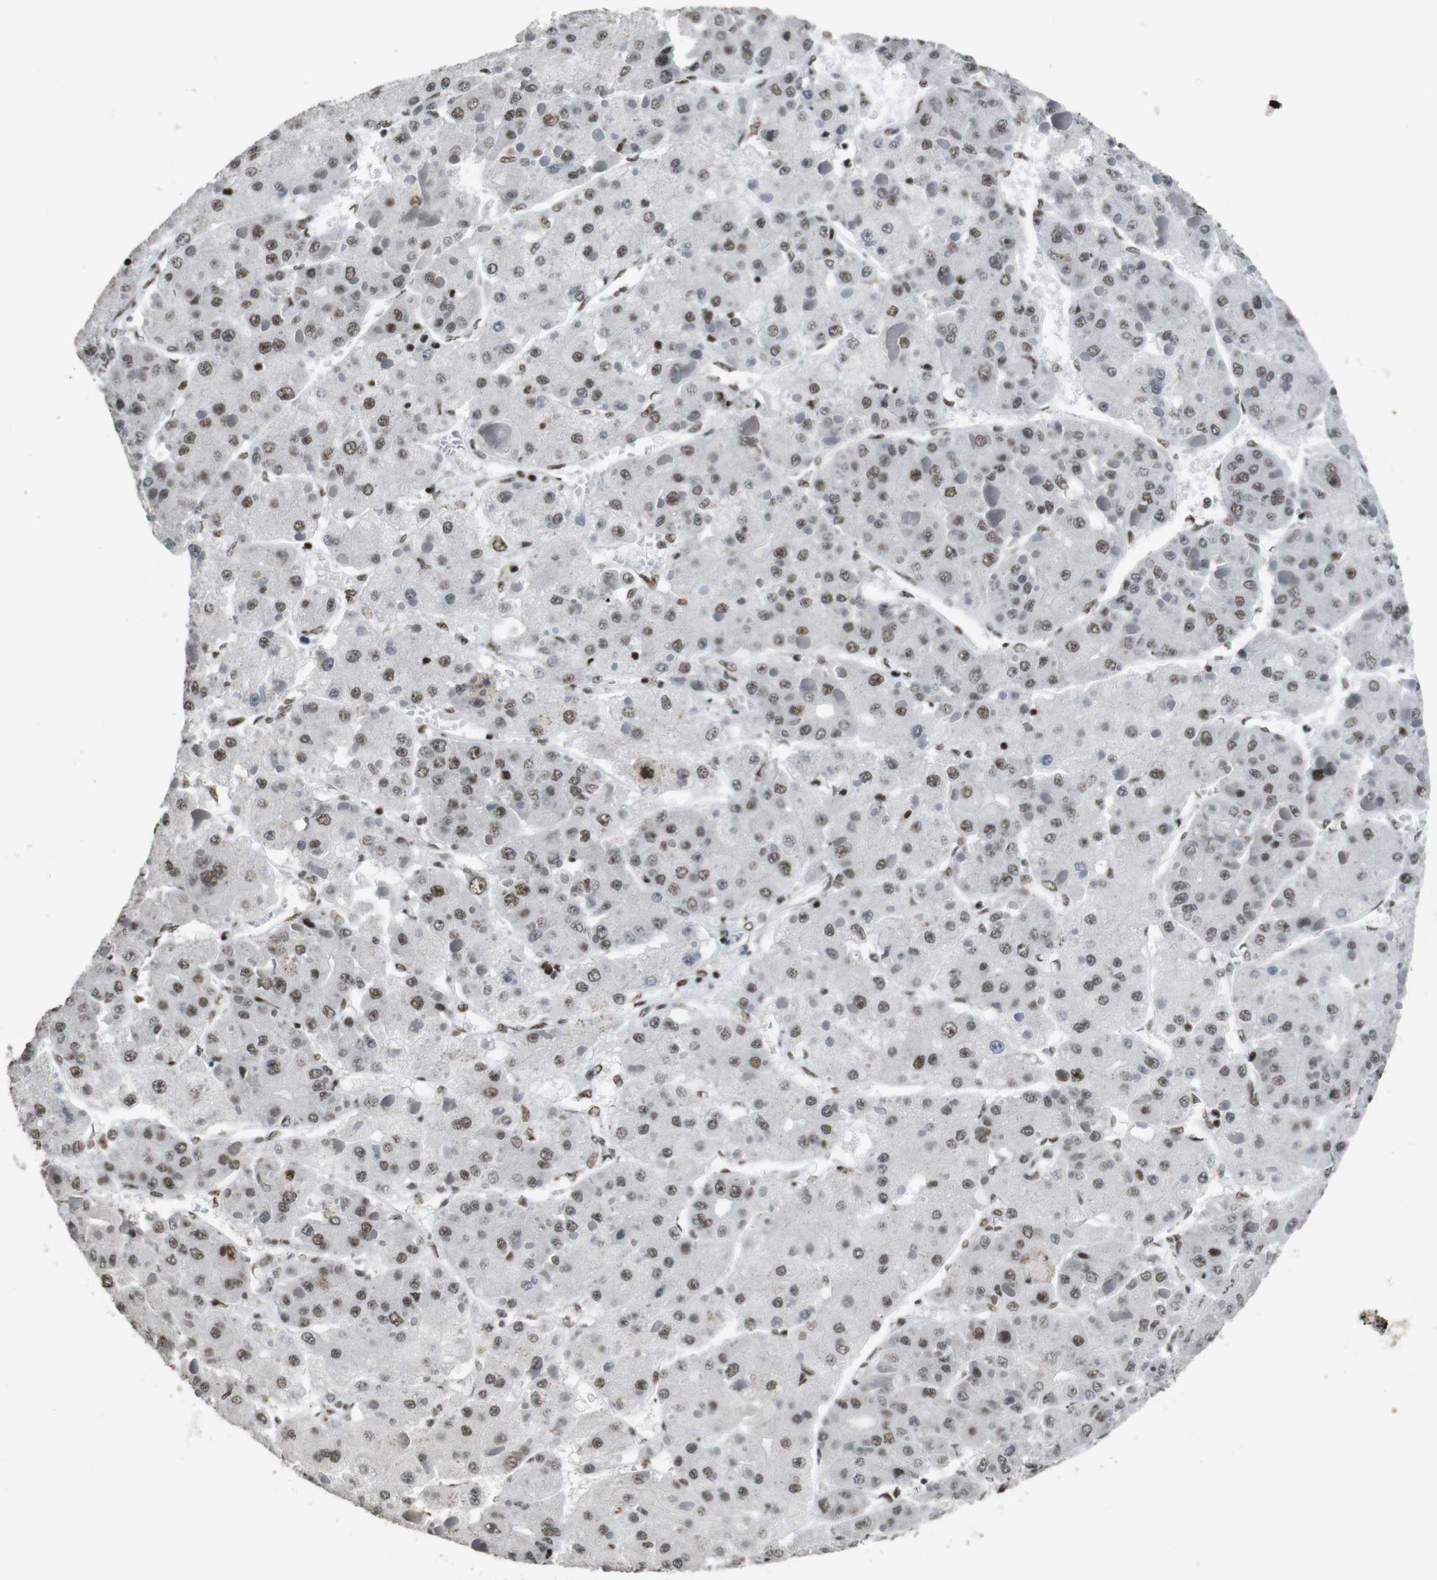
{"staining": {"intensity": "moderate", "quantity": "25%-75%", "location": "nuclear"}, "tissue": "liver cancer", "cell_type": "Tumor cells", "image_type": "cancer", "snomed": [{"axis": "morphology", "description": "Carcinoma, Hepatocellular, NOS"}, {"axis": "topography", "description": "Liver"}], "caption": "Liver cancer (hepatocellular carcinoma) stained with a protein marker exhibits moderate staining in tumor cells.", "gene": "CSNK2B", "patient": {"sex": "female", "age": 73}}